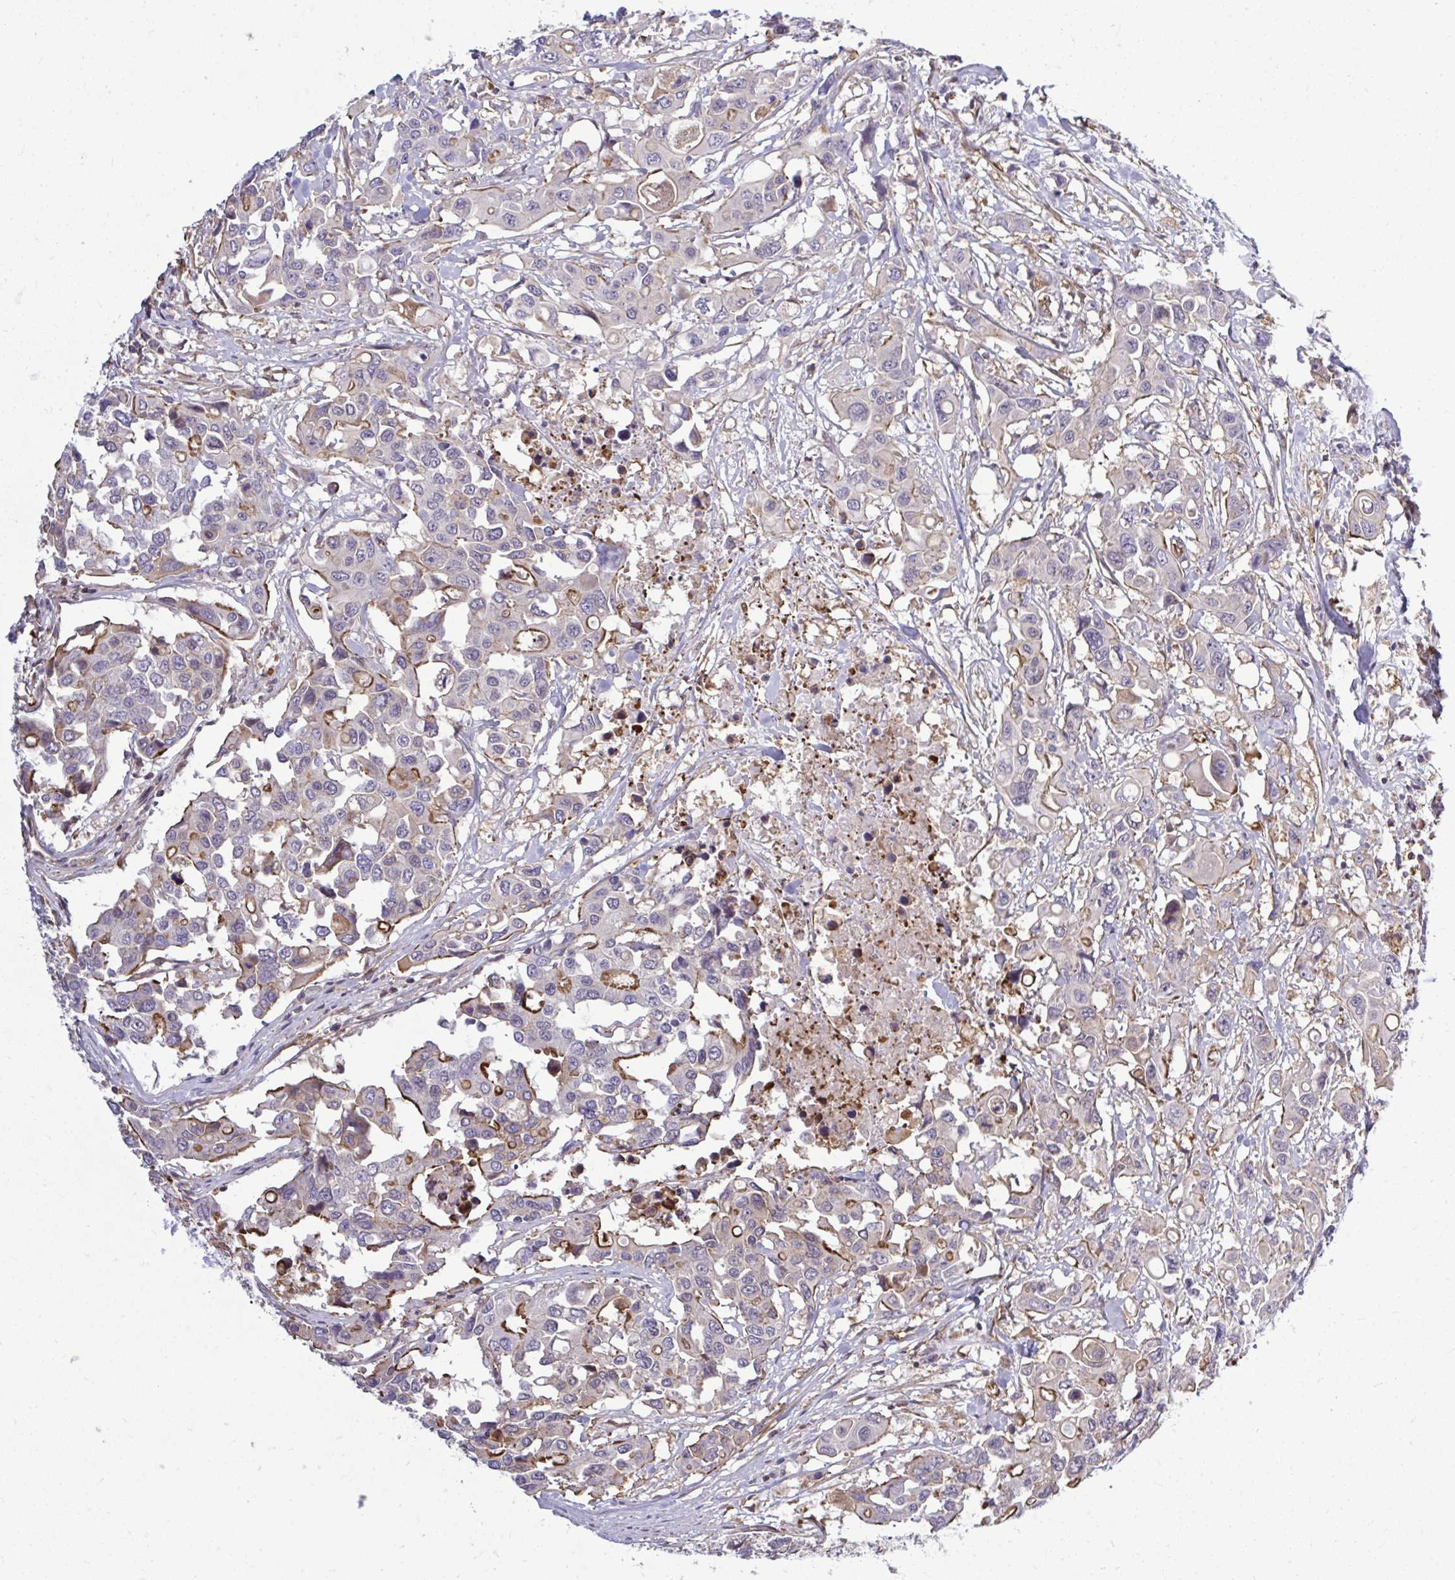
{"staining": {"intensity": "moderate", "quantity": "<25%", "location": "cytoplasmic/membranous"}, "tissue": "colorectal cancer", "cell_type": "Tumor cells", "image_type": "cancer", "snomed": [{"axis": "morphology", "description": "Adenocarcinoma, NOS"}, {"axis": "topography", "description": "Colon"}], "caption": "Immunohistochemistry (IHC) micrograph of neoplastic tissue: adenocarcinoma (colorectal) stained using immunohistochemistry (IHC) reveals low levels of moderate protein expression localized specifically in the cytoplasmic/membranous of tumor cells, appearing as a cytoplasmic/membranous brown color.", "gene": "FUT10", "patient": {"sex": "male", "age": 77}}